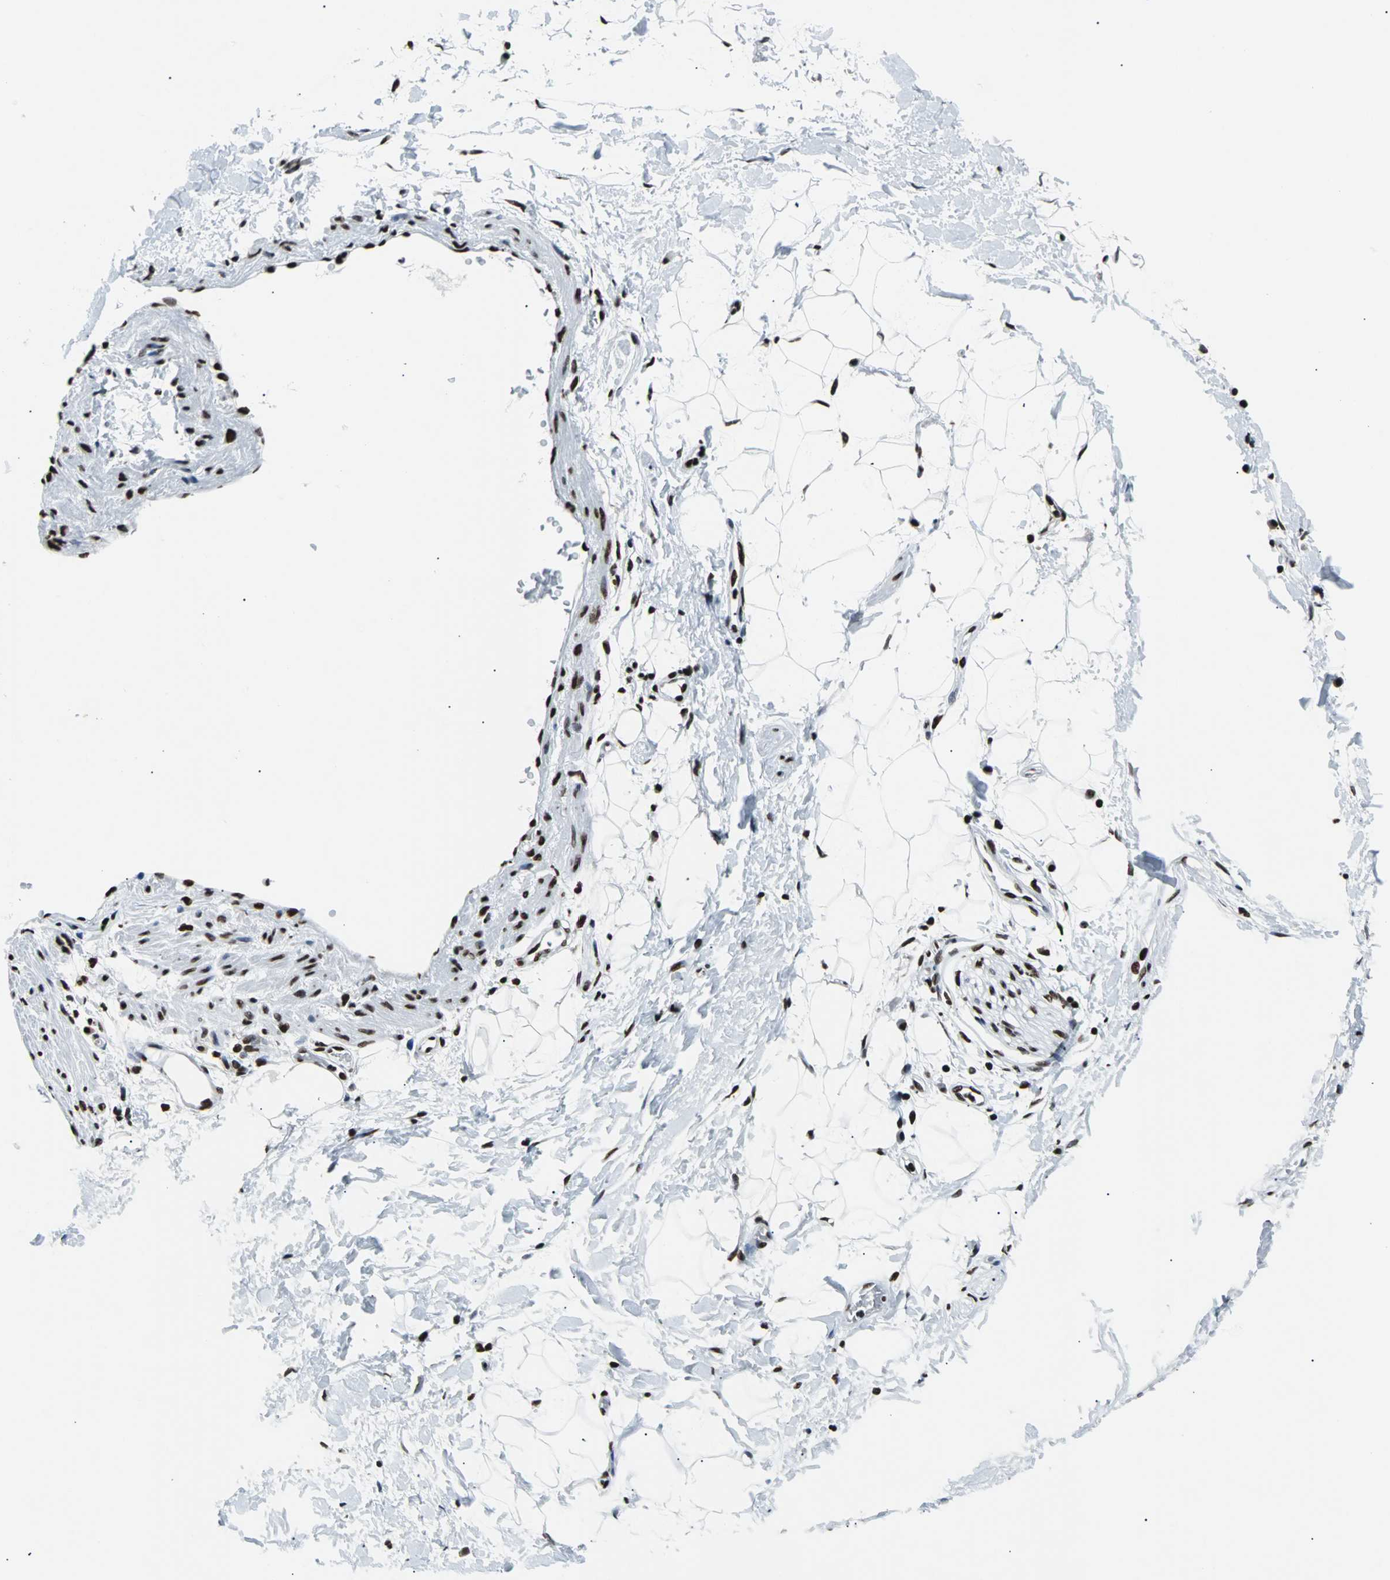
{"staining": {"intensity": "strong", "quantity": ">75%", "location": "nuclear"}, "tissue": "adipose tissue", "cell_type": "Adipocytes", "image_type": "normal", "snomed": [{"axis": "morphology", "description": "Normal tissue, NOS"}, {"axis": "topography", "description": "Soft tissue"}], "caption": "A photomicrograph of adipose tissue stained for a protein displays strong nuclear brown staining in adipocytes. The staining was performed using DAB (3,3'-diaminobenzidine), with brown indicating positive protein expression. Nuclei are stained blue with hematoxylin.", "gene": "FUBP1", "patient": {"sex": "male", "age": 72}}